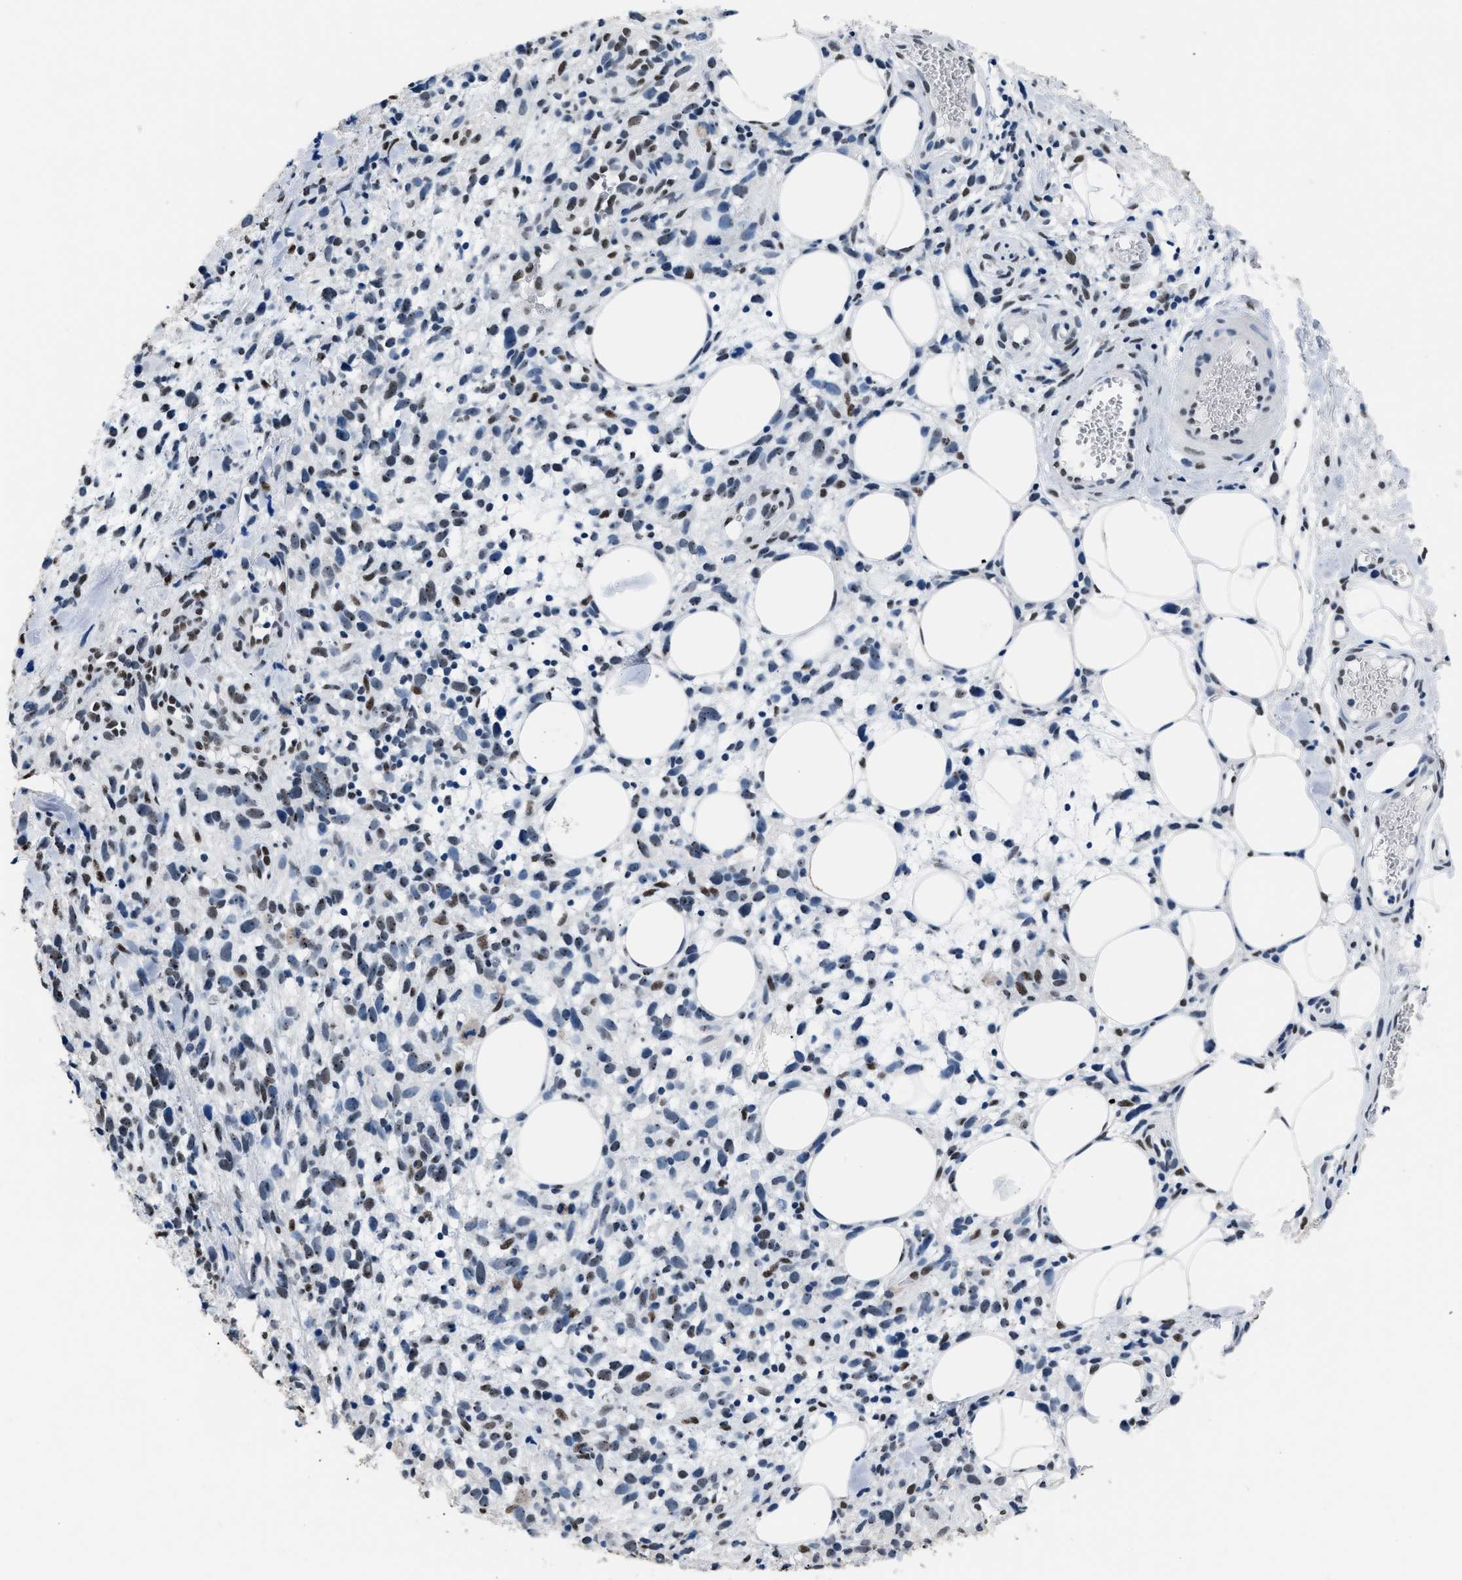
{"staining": {"intensity": "moderate", "quantity": "<25%", "location": "nuclear"}, "tissue": "melanoma", "cell_type": "Tumor cells", "image_type": "cancer", "snomed": [{"axis": "morphology", "description": "Malignant melanoma, NOS"}, {"axis": "topography", "description": "Skin"}], "caption": "A photomicrograph showing moderate nuclear staining in approximately <25% of tumor cells in malignant melanoma, as visualized by brown immunohistochemical staining.", "gene": "CCAR2", "patient": {"sex": "female", "age": 55}}